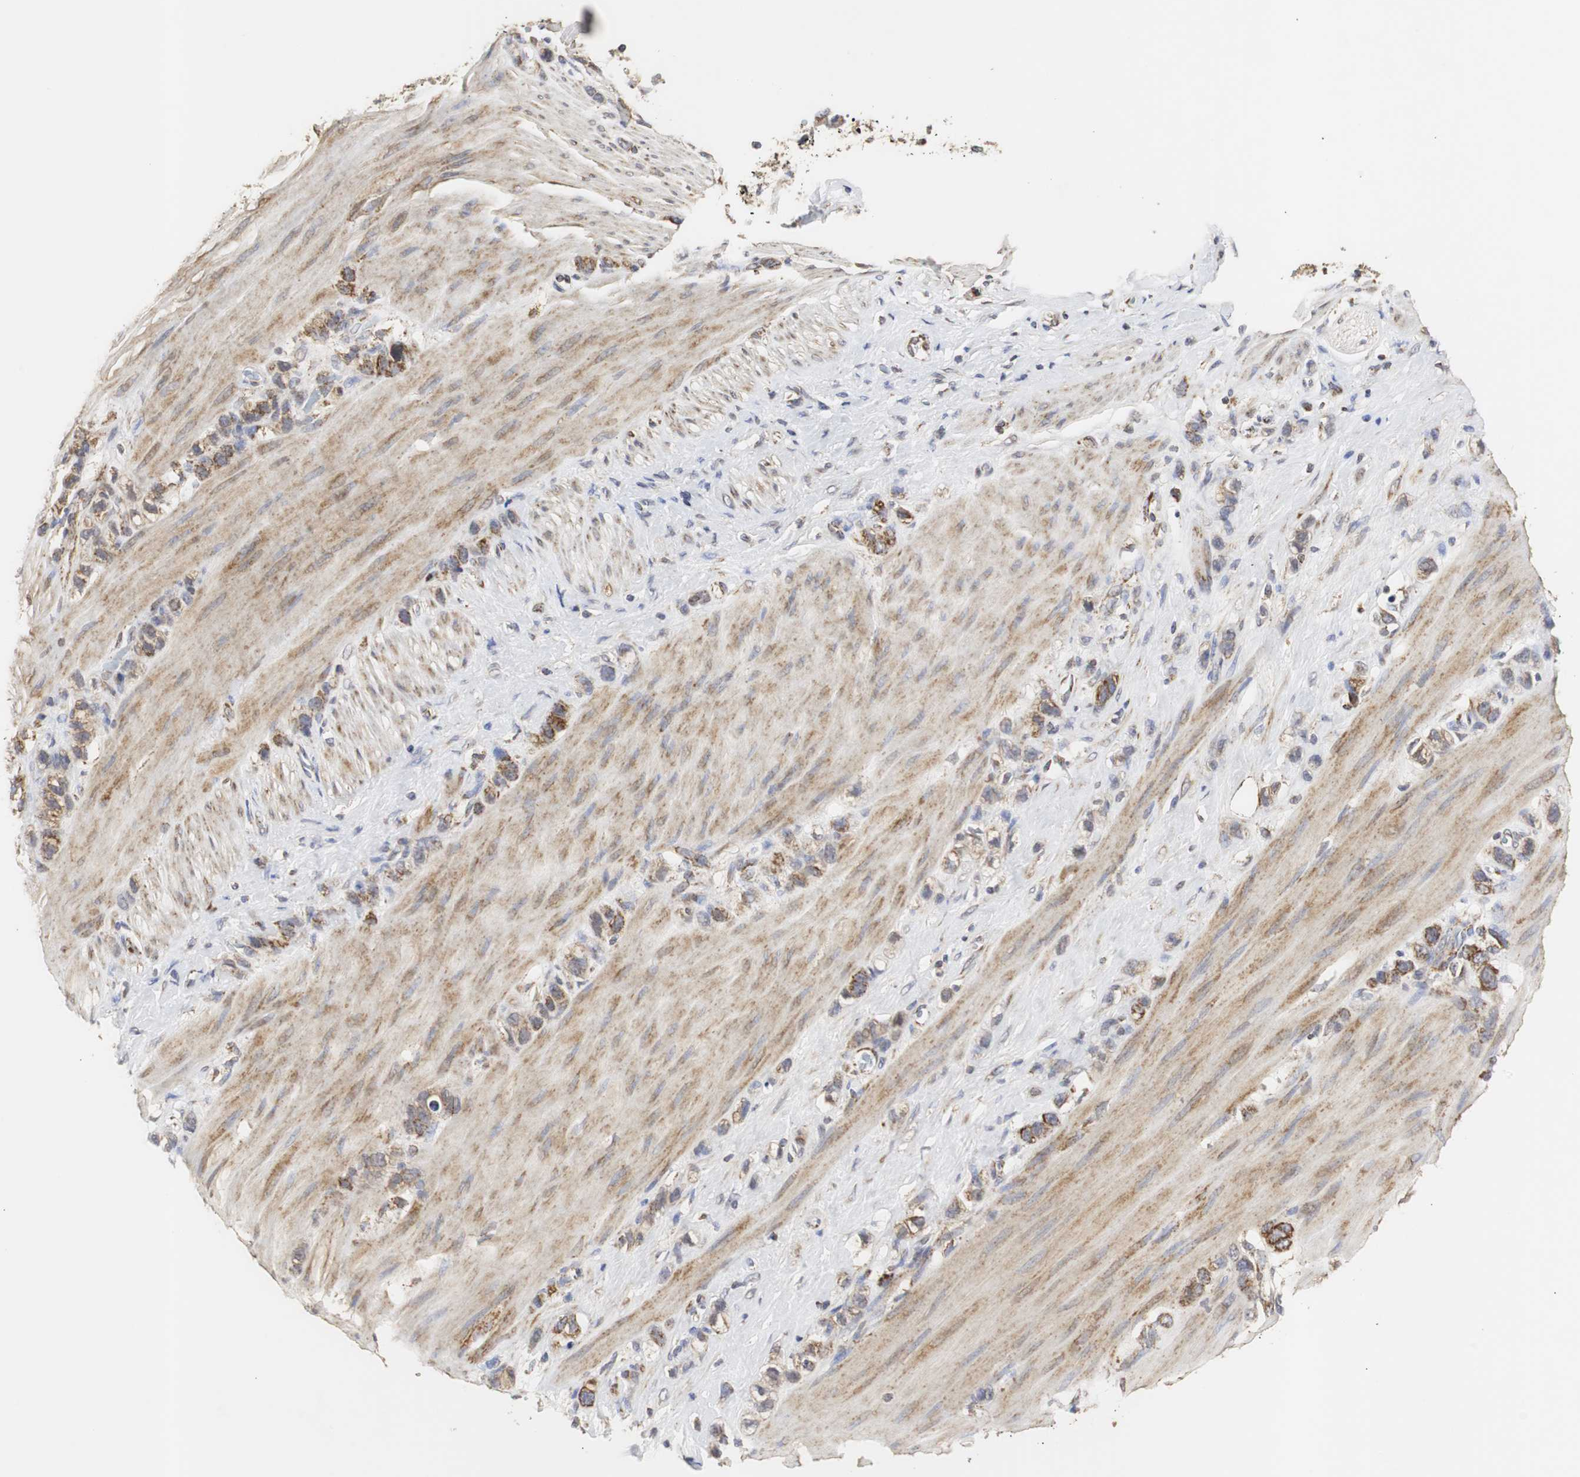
{"staining": {"intensity": "strong", "quantity": ">75%", "location": "cytoplasmic/membranous"}, "tissue": "stomach cancer", "cell_type": "Tumor cells", "image_type": "cancer", "snomed": [{"axis": "morphology", "description": "Normal tissue, NOS"}, {"axis": "morphology", "description": "Adenocarcinoma, NOS"}, {"axis": "morphology", "description": "Adenocarcinoma, High grade"}, {"axis": "topography", "description": "Stomach, upper"}, {"axis": "topography", "description": "Stomach"}], "caption": "Tumor cells display high levels of strong cytoplasmic/membranous positivity in about >75% of cells in human stomach cancer (adenocarcinoma (high-grade)).", "gene": "HSD17B10", "patient": {"sex": "female", "age": 65}}